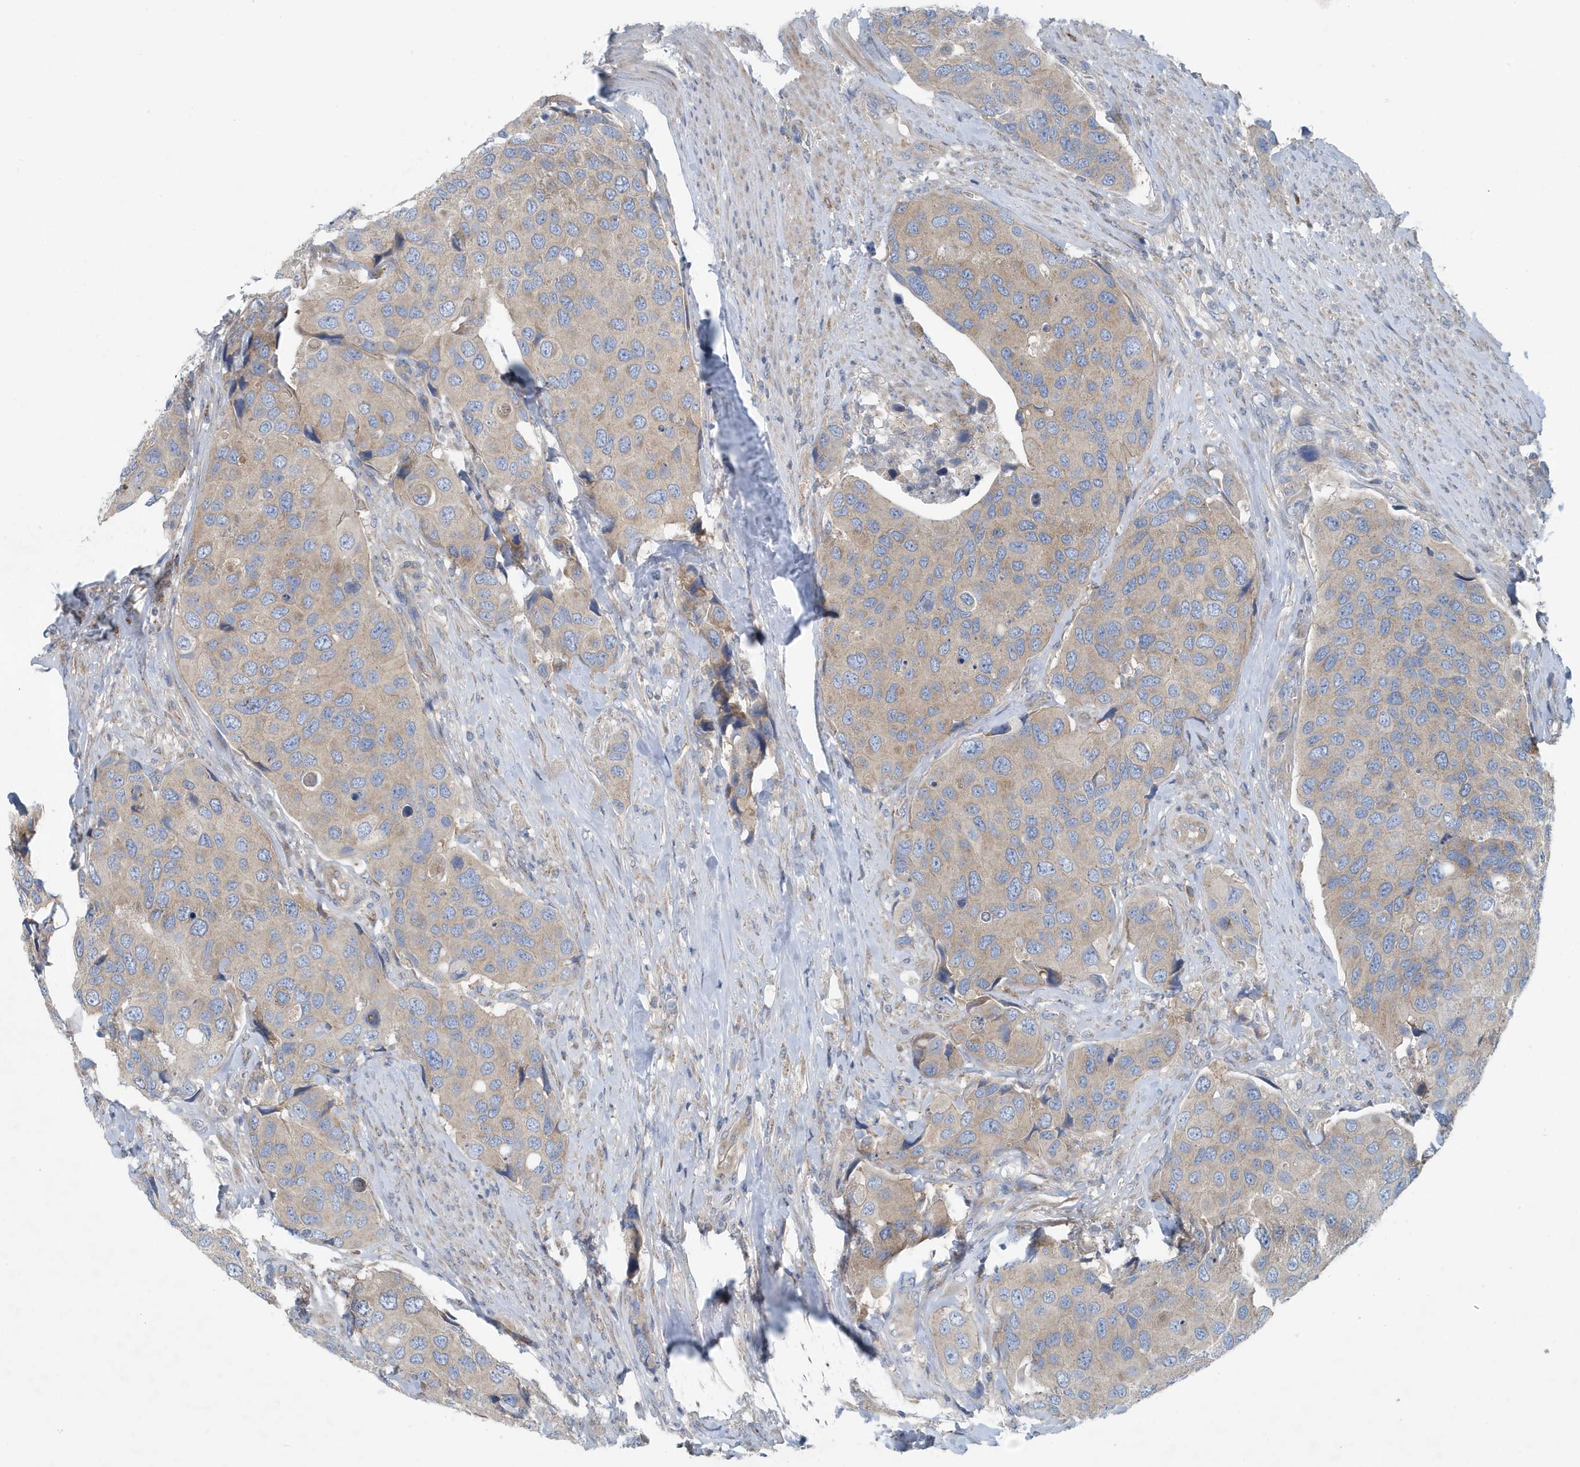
{"staining": {"intensity": "weak", "quantity": "<25%", "location": "cytoplasmic/membranous"}, "tissue": "urothelial cancer", "cell_type": "Tumor cells", "image_type": "cancer", "snomed": [{"axis": "morphology", "description": "Urothelial carcinoma, High grade"}, {"axis": "topography", "description": "Urinary bladder"}], "caption": "IHC micrograph of urothelial cancer stained for a protein (brown), which demonstrates no staining in tumor cells. Brightfield microscopy of IHC stained with DAB (3,3'-diaminobenzidine) (brown) and hematoxylin (blue), captured at high magnification.", "gene": "PPM1M", "patient": {"sex": "male", "age": 74}}